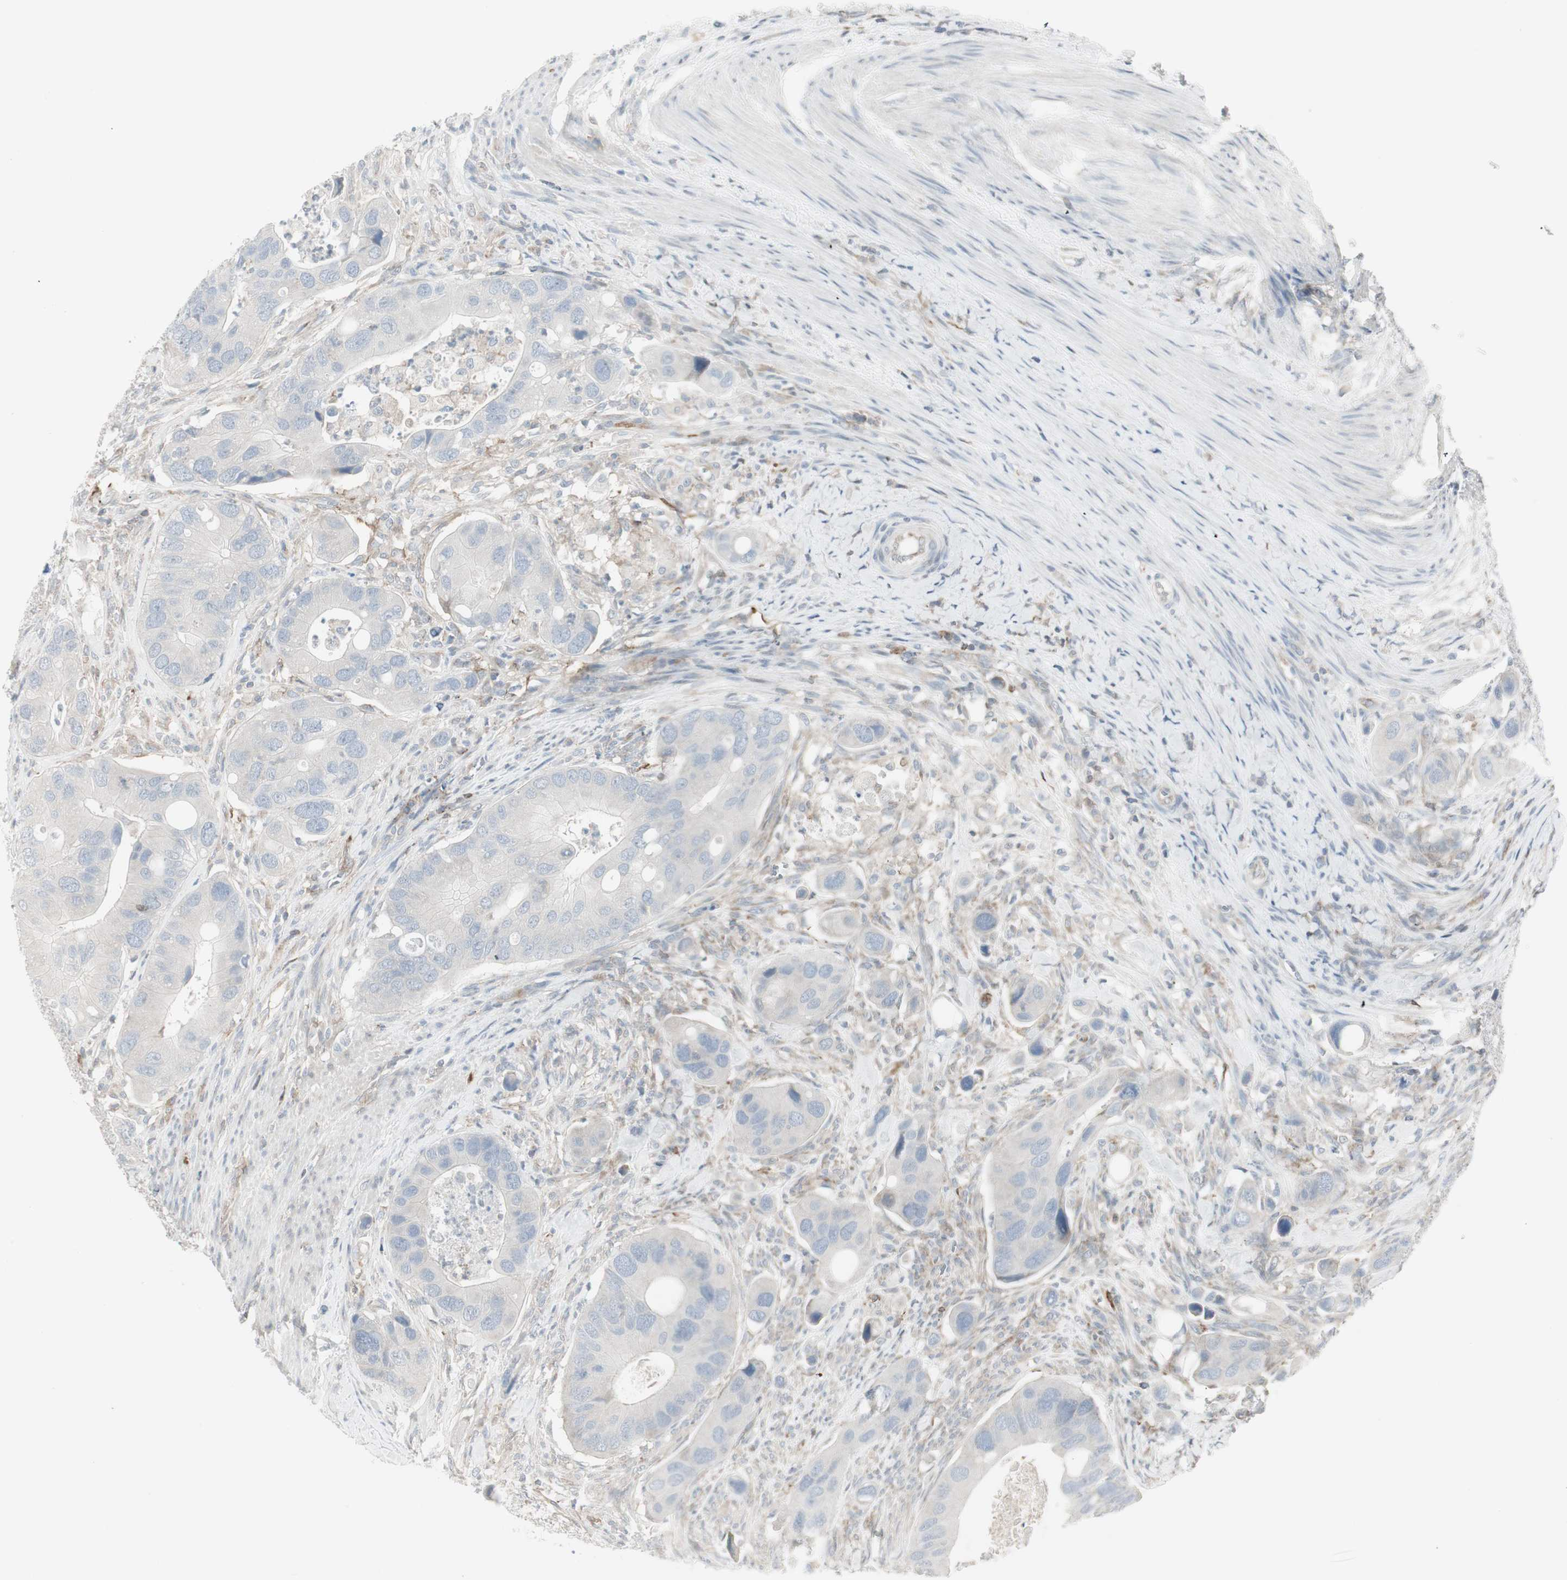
{"staining": {"intensity": "negative", "quantity": "none", "location": "none"}, "tissue": "colorectal cancer", "cell_type": "Tumor cells", "image_type": "cancer", "snomed": [{"axis": "morphology", "description": "Adenocarcinoma, NOS"}, {"axis": "topography", "description": "Rectum"}], "caption": "This micrograph is of colorectal cancer stained with IHC to label a protein in brown with the nuclei are counter-stained blue. There is no positivity in tumor cells.", "gene": "MAP4K4", "patient": {"sex": "female", "age": 57}}